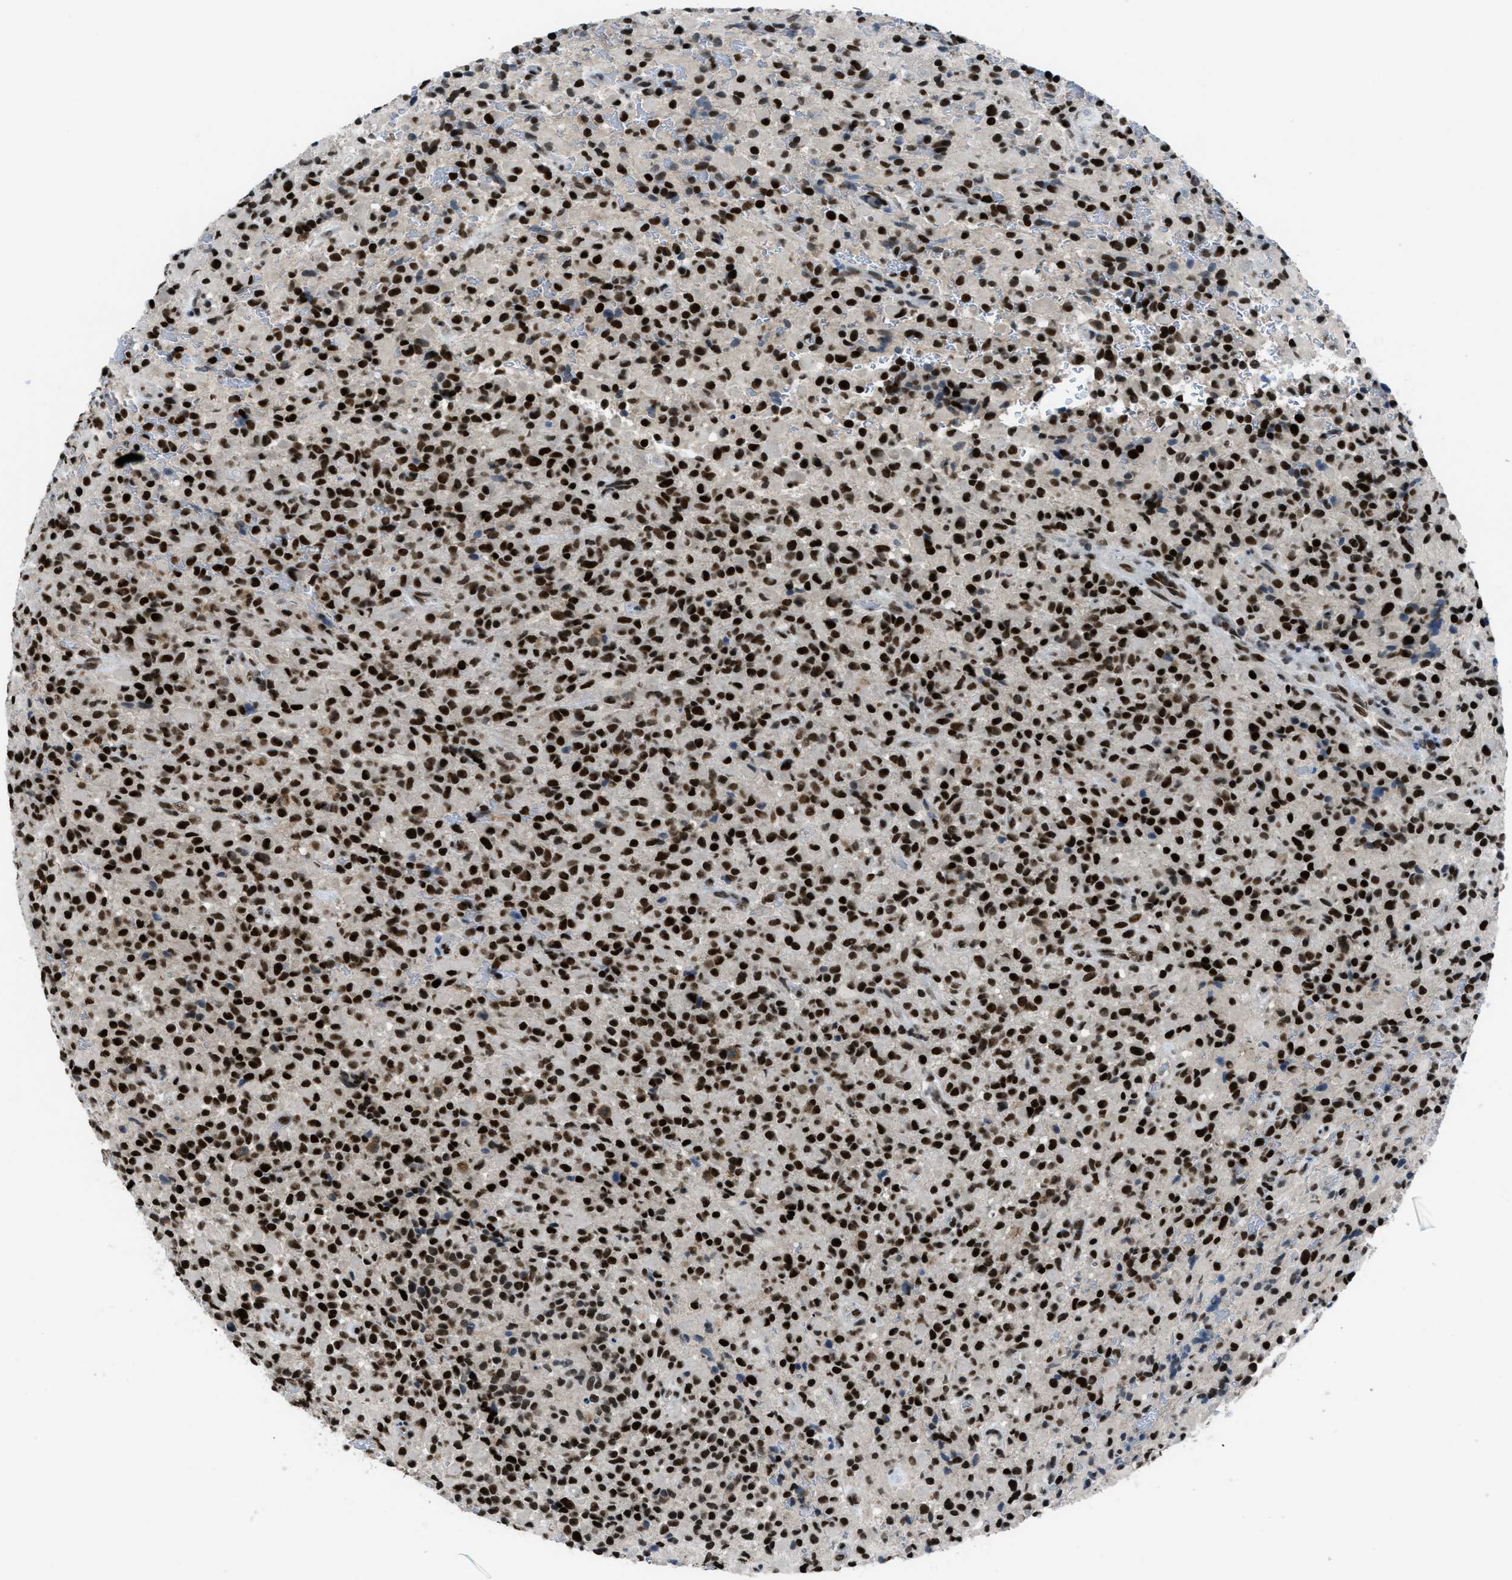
{"staining": {"intensity": "strong", "quantity": ">75%", "location": "nuclear"}, "tissue": "glioma", "cell_type": "Tumor cells", "image_type": "cancer", "snomed": [{"axis": "morphology", "description": "Glioma, malignant, High grade"}, {"axis": "topography", "description": "Brain"}], "caption": "Strong nuclear expression is seen in about >75% of tumor cells in malignant glioma (high-grade).", "gene": "GATAD2B", "patient": {"sex": "male", "age": 71}}